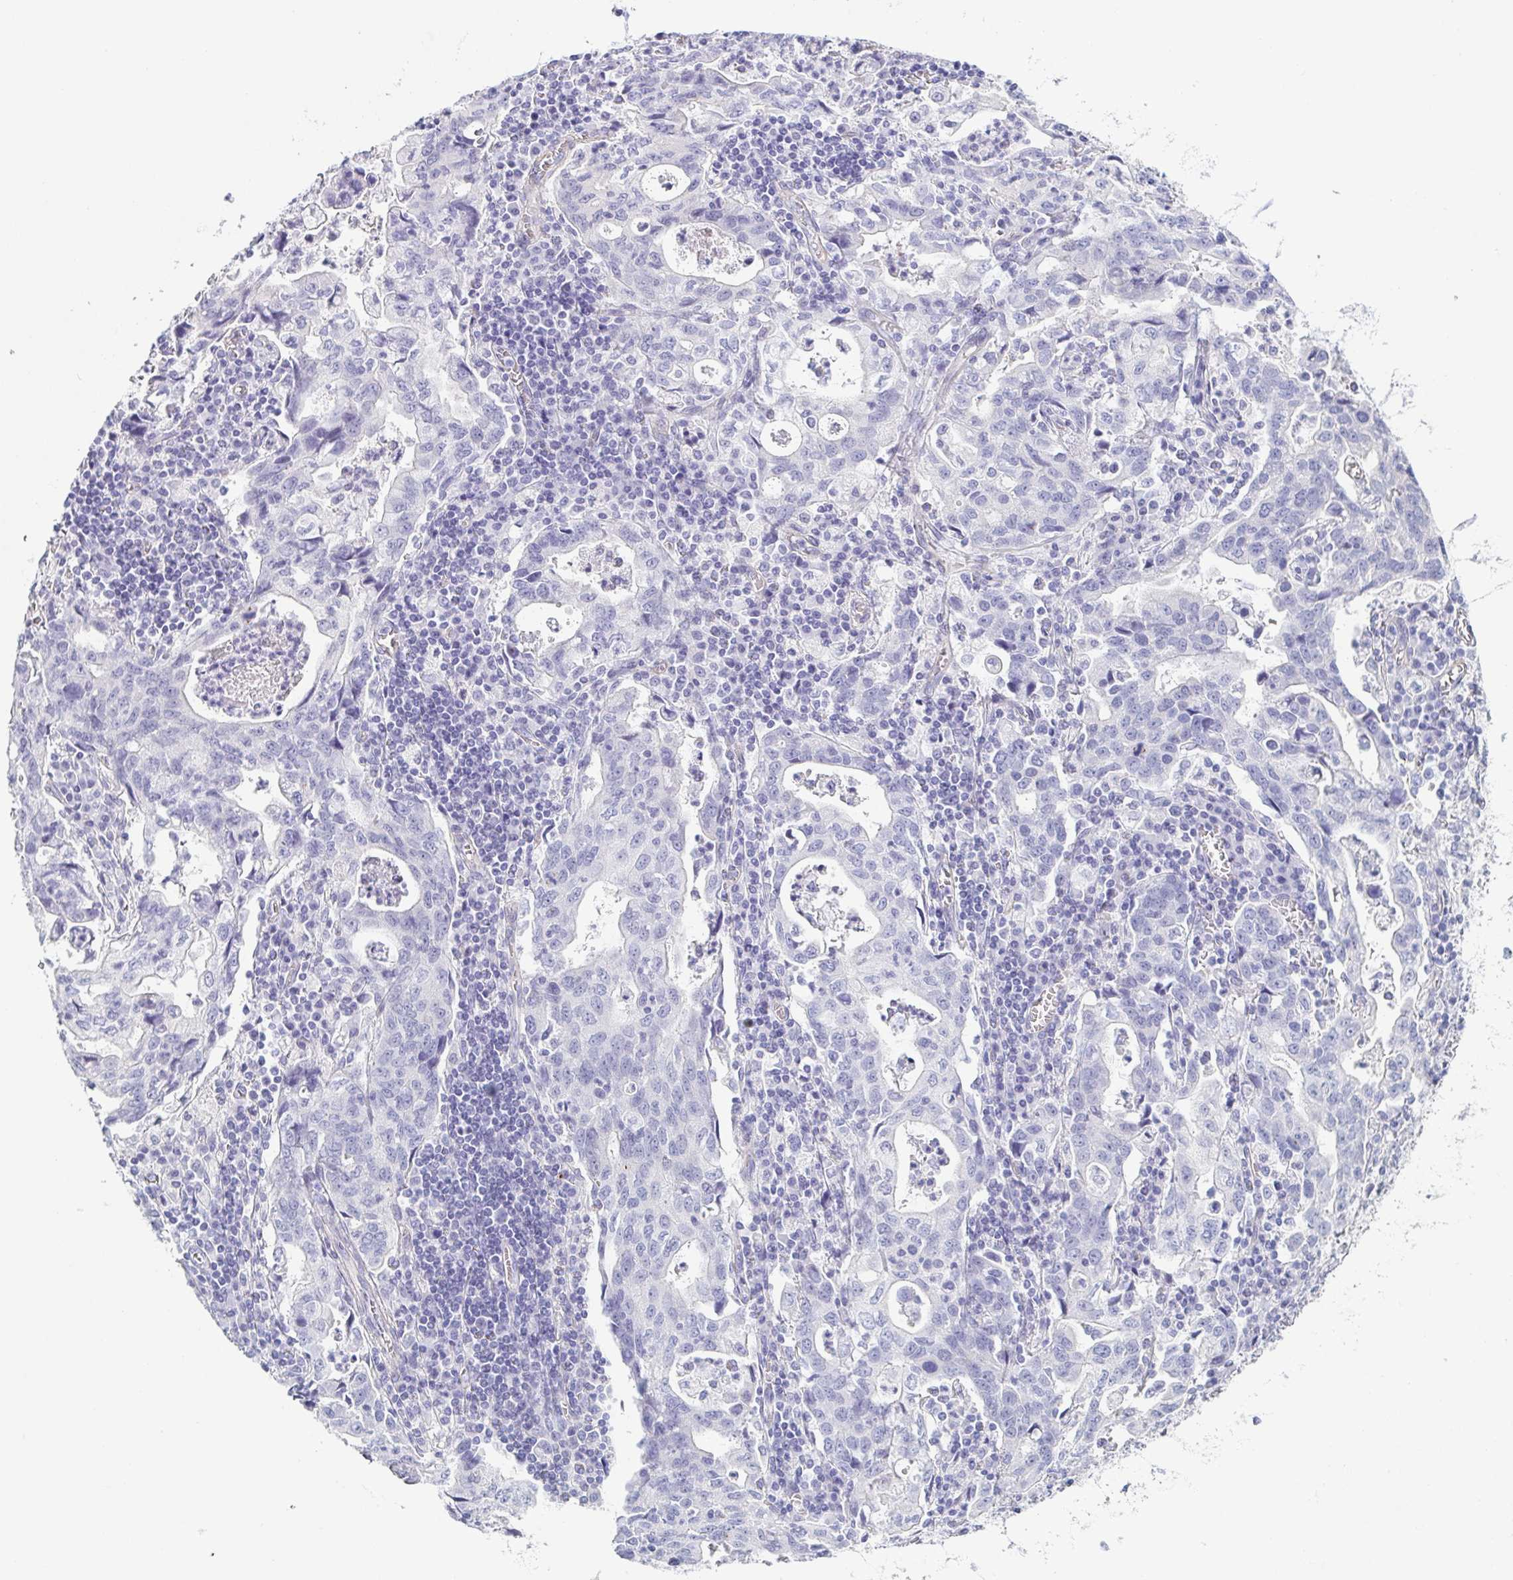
{"staining": {"intensity": "negative", "quantity": "none", "location": "none"}, "tissue": "stomach cancer", "cell_type": "Tumor cells", "image_type": "cancer", "snomed": [{"axis": "morphology", "description": "Adenocarcinoma, NOS"}, {"axis": "topography", "description": "Stomach, upper"}], "caption": "Tumor cells are negative for protein expression in human adenocarcinoma (stomach). Nuclei are stained in blue.", "gene": "PRR4", "patient": {"sex": "male", "age": 85}}